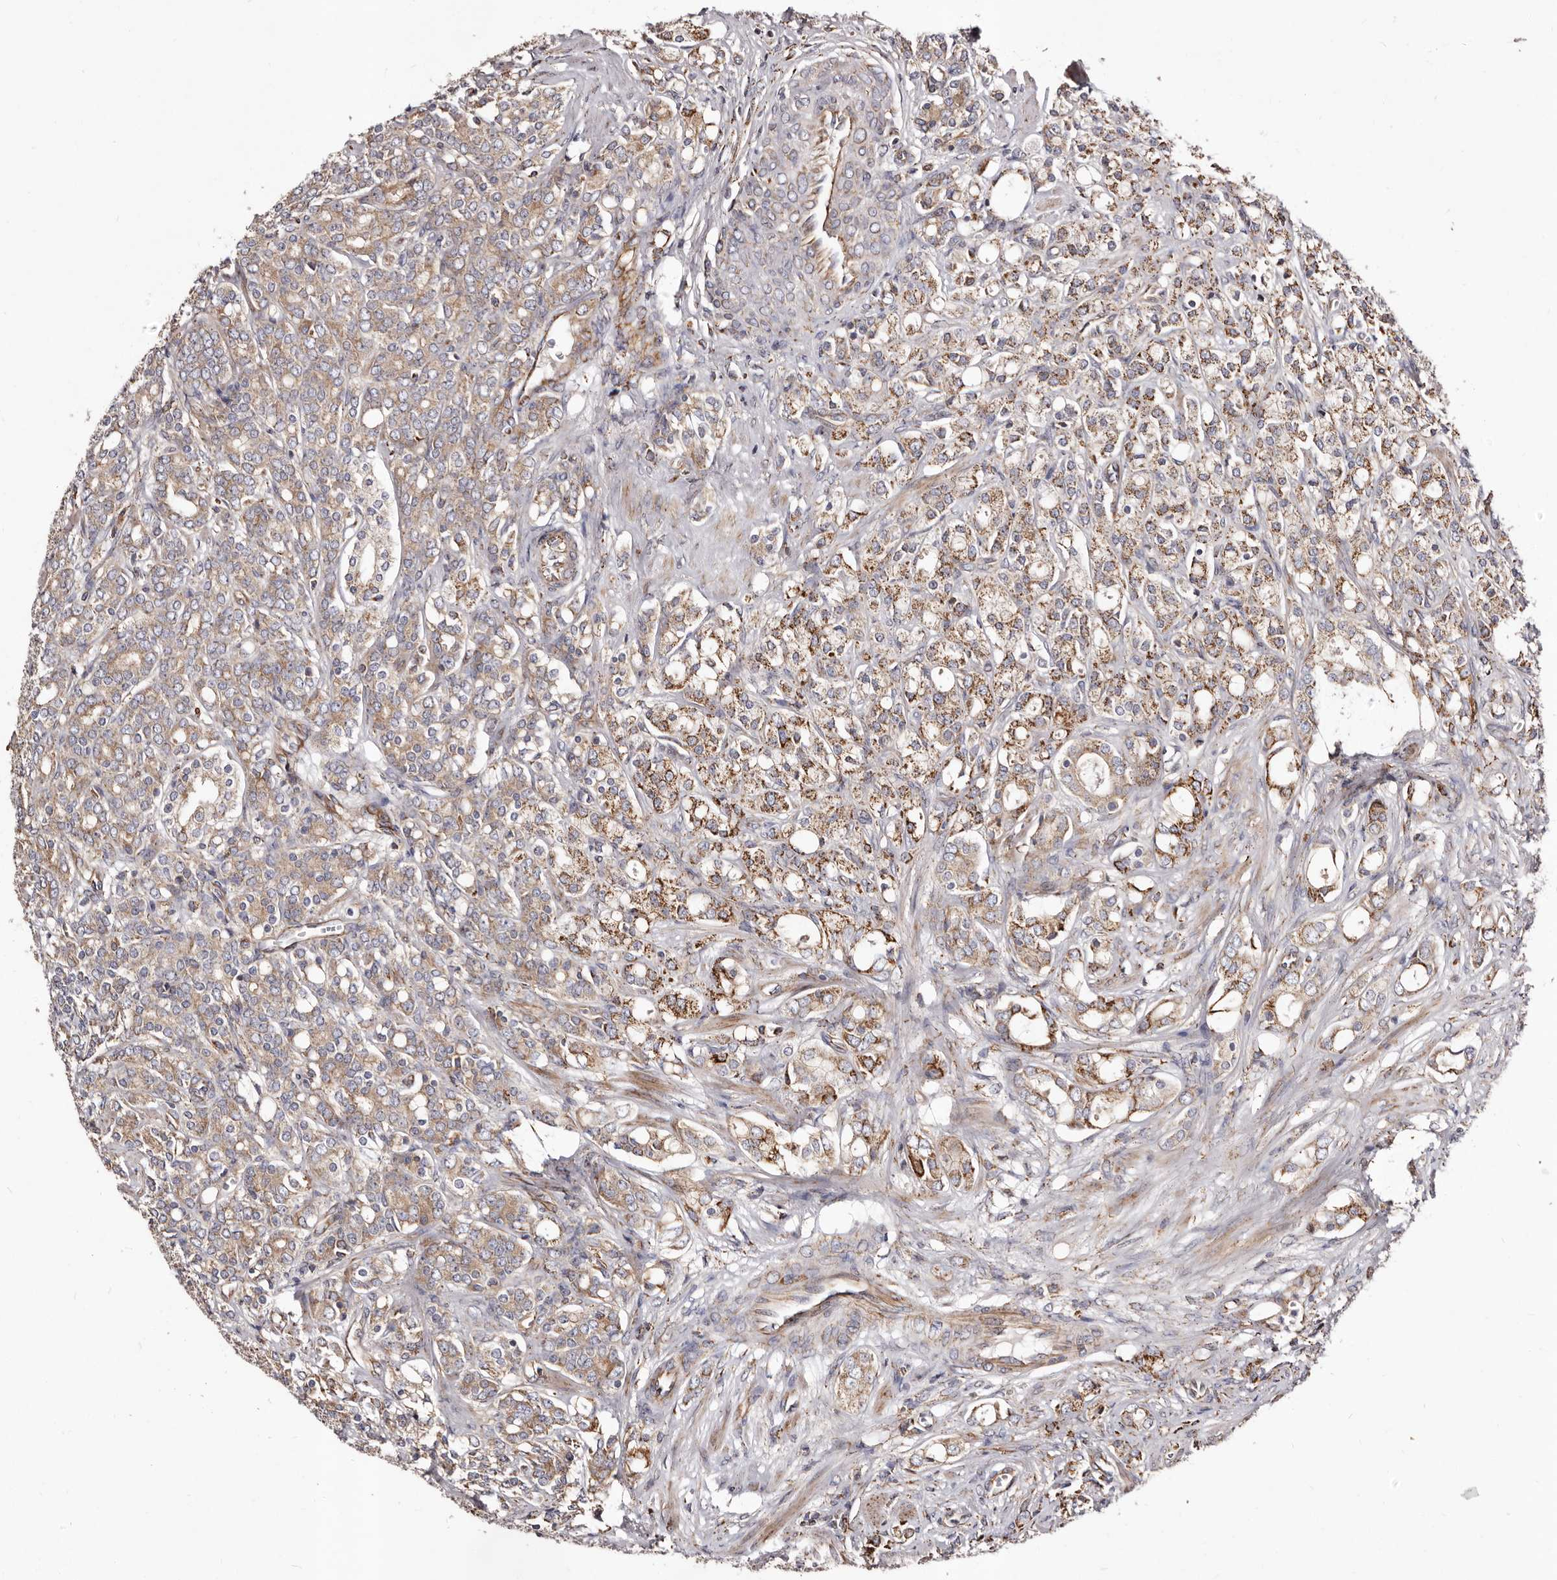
{"staining": {"intensity": "moderate", "quantity": ">75%", "location": "cytoplasmic/membranous"}, "tissue": "prostate cancer", "cell_type": "Tumor cells", "image_type": "cancer", "snomed": [{"axis": "morphology", "description": "Adenocarcinoma, High grade"}, {"axis": "topography", "description": "Prostate"}], "caption": "An image of prostate cancer stained for a protein reveals moderate cytoplasmic/membranous brown staining in tumor cells. The staining was performed using DAB (3,3'-diaminobenzidine), with brown indicating positive protein expression. Nuclei are stained blue with hematoxylin.", "gene": "LUZP1", "patient": {"sex": "male", "age": 62}}